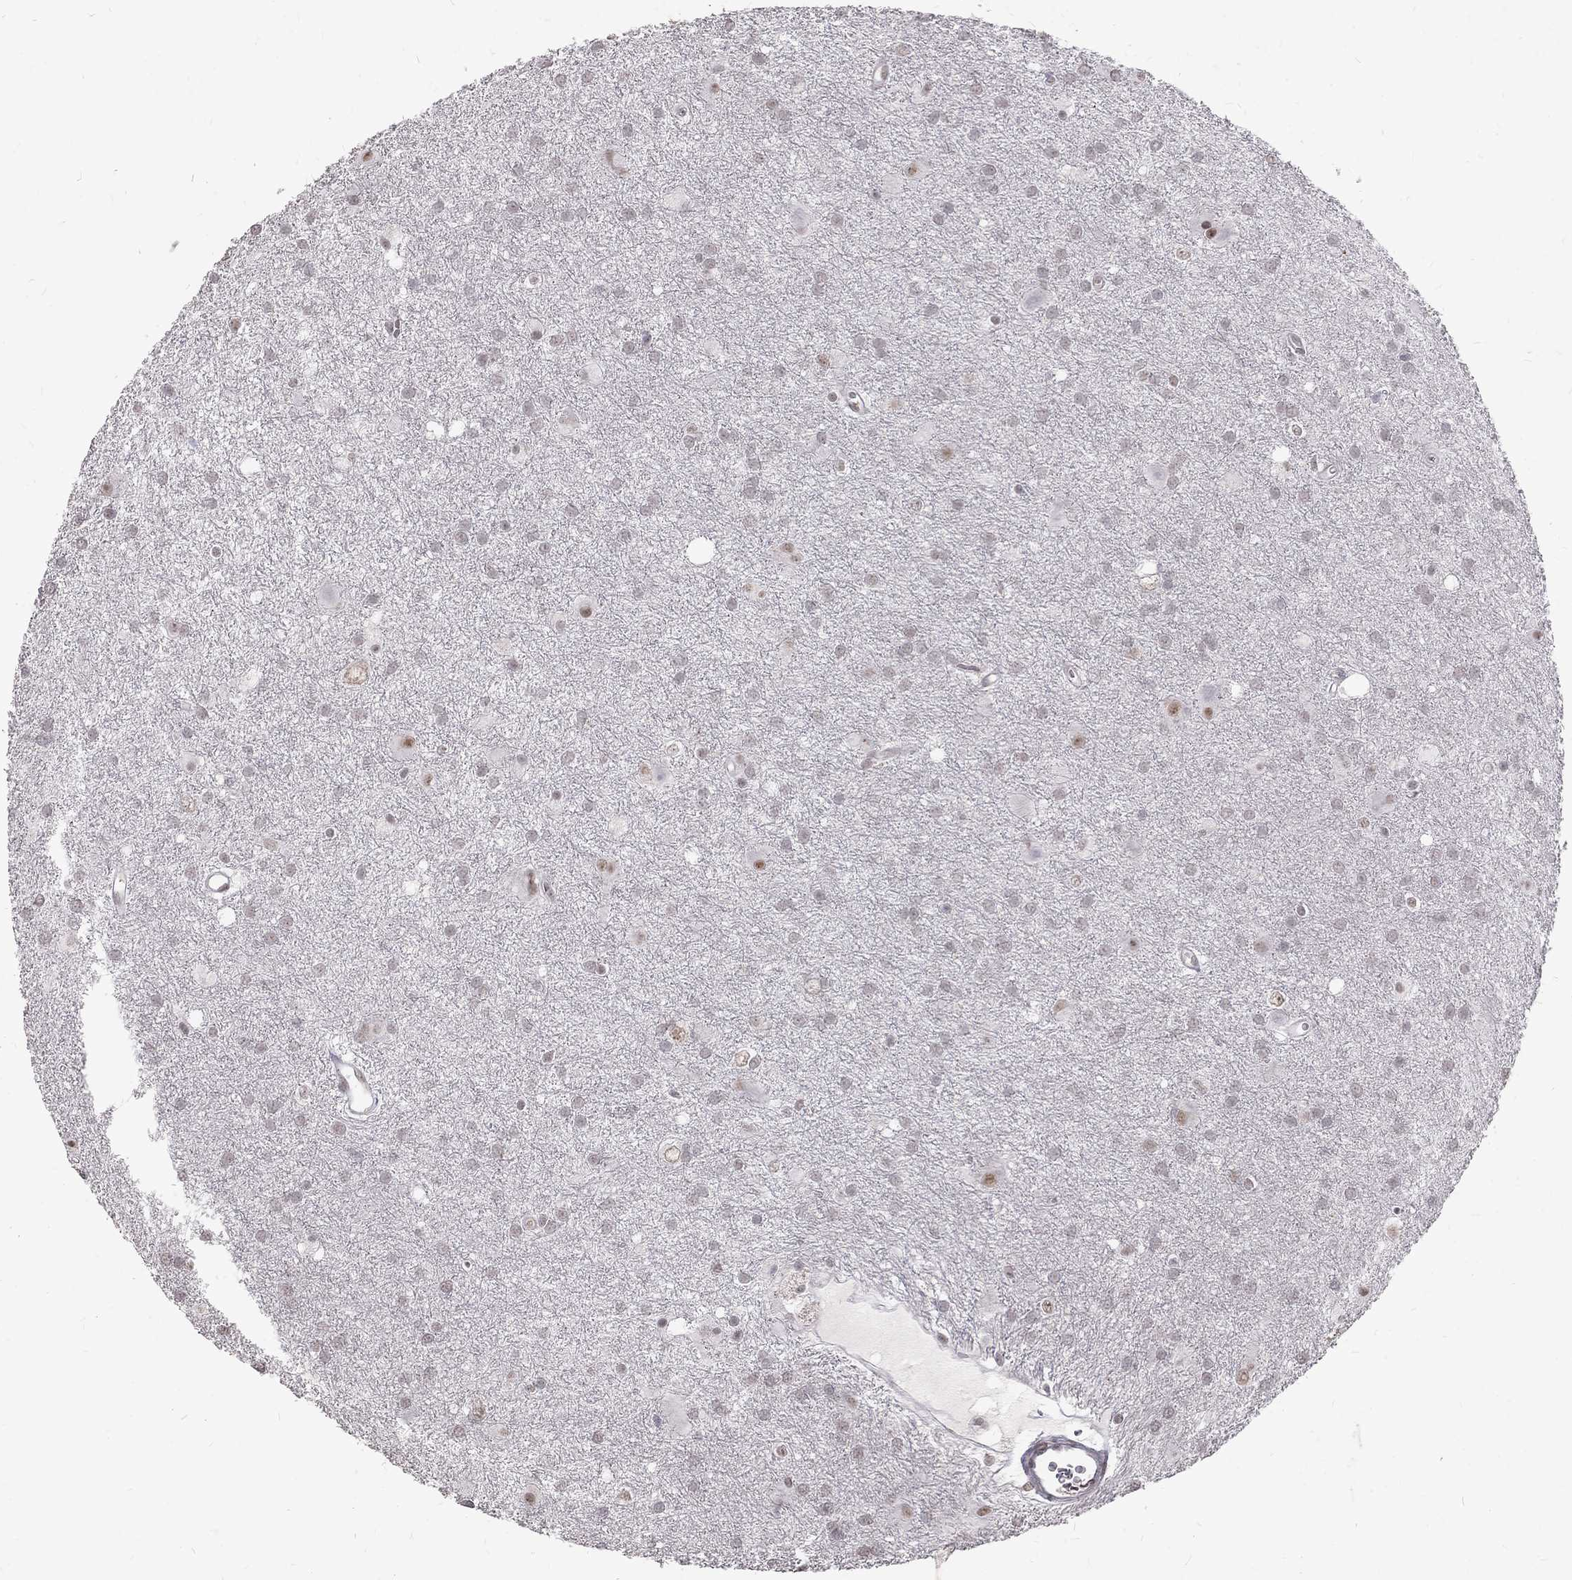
{"staining": {"intensity": "moderate", "quantity": "<25%", "location": "nuclear"}, "tissue": "glioma", "cell_type": "Tumor cells", "image_type": "cancer", "snomed": [{"axis": "morphology", "description": "Glioma, malignant, Low grade"}, {"axis": "topography", "description": "Brain"}], "caption": "This is a photomicrograph of IHC staining of glioma, which shows moderate positivity in the nuclear of tumor cells.", "gene": "TCEAL1", "patient": {"sex": "male", "age": 58}}